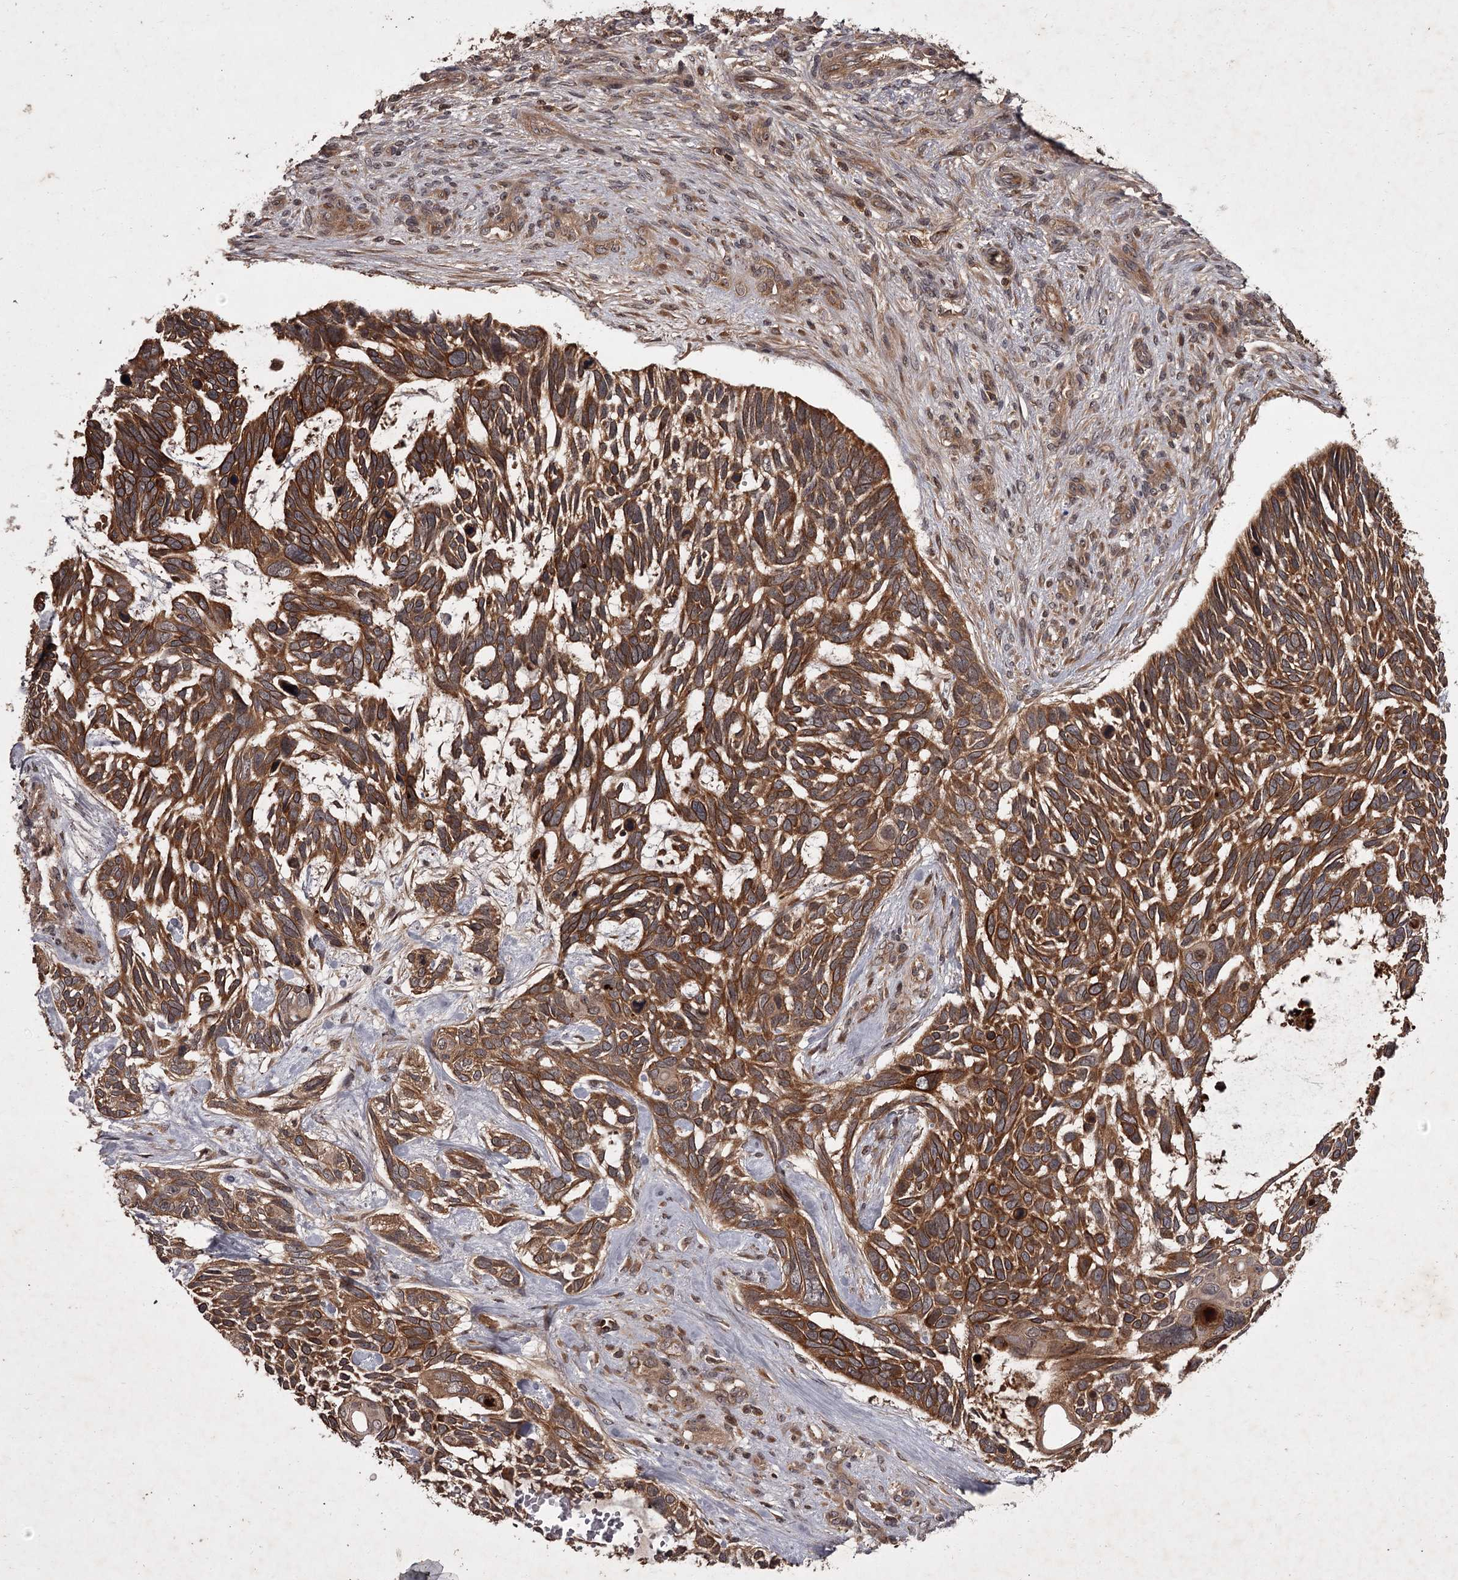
{"staining": {"intensity": "strong", "quantity": ">75%", "location": "cytoplasmic/membranous"}, "tissue": "skin cancer", "cell_type": "Tumor cells", "image_type": "cancer", "snomed": [{"axis": "morphology", "description": "Basal cell carcinoma"}, {"axis": "topography", "description": "Skin"}], "caption": "About >75% of tumor cells in skin basal cell carcinoma show strong cytoplasmic/membranous protein expression as visualized by brown immunohistochemical staining.", "gene": "TBC1D23", "patient": {"sex": "male", "age": 88}}